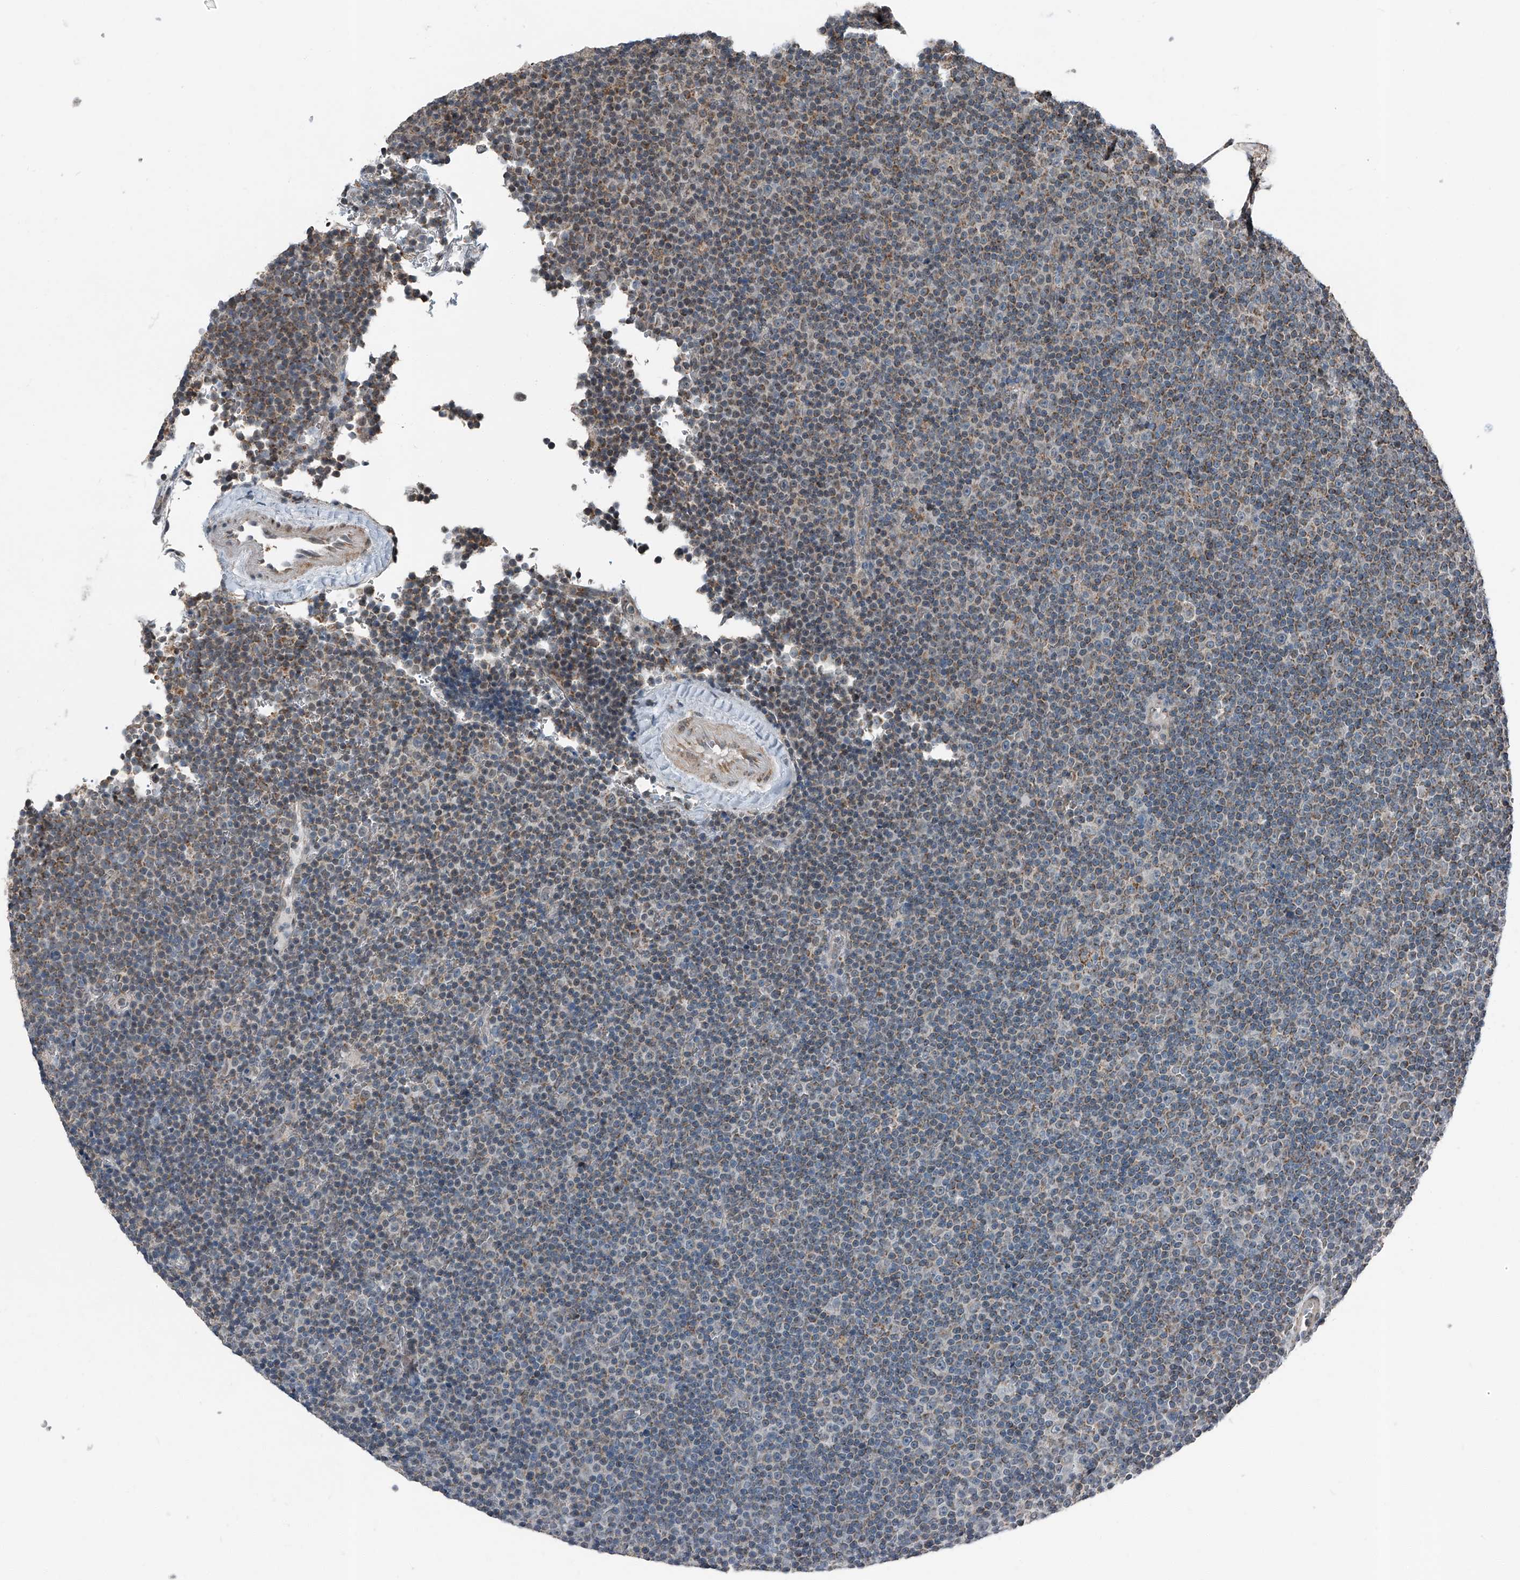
{"staining": {"intensity": "weak", "quantity": "25%-75%", "location": "cytoplasmic/membranous"}, "tissue": "lymphoma", "cell_type": "Tumor cells", "image_type": "cancer", "snomed": [{"axis": "morphology", "description": "Malignant lymphoma, non-Hodgkin's type, Low grade"}, {"axis": "topography", "description": "Lymph node"}], "caption": "A brown stain labels weak cytoplasmic/membranous positivity of a protein in lymphoma tumor cells.", "gene": "CHRNA7", "patient": {"sex": "female", "age": 67}}